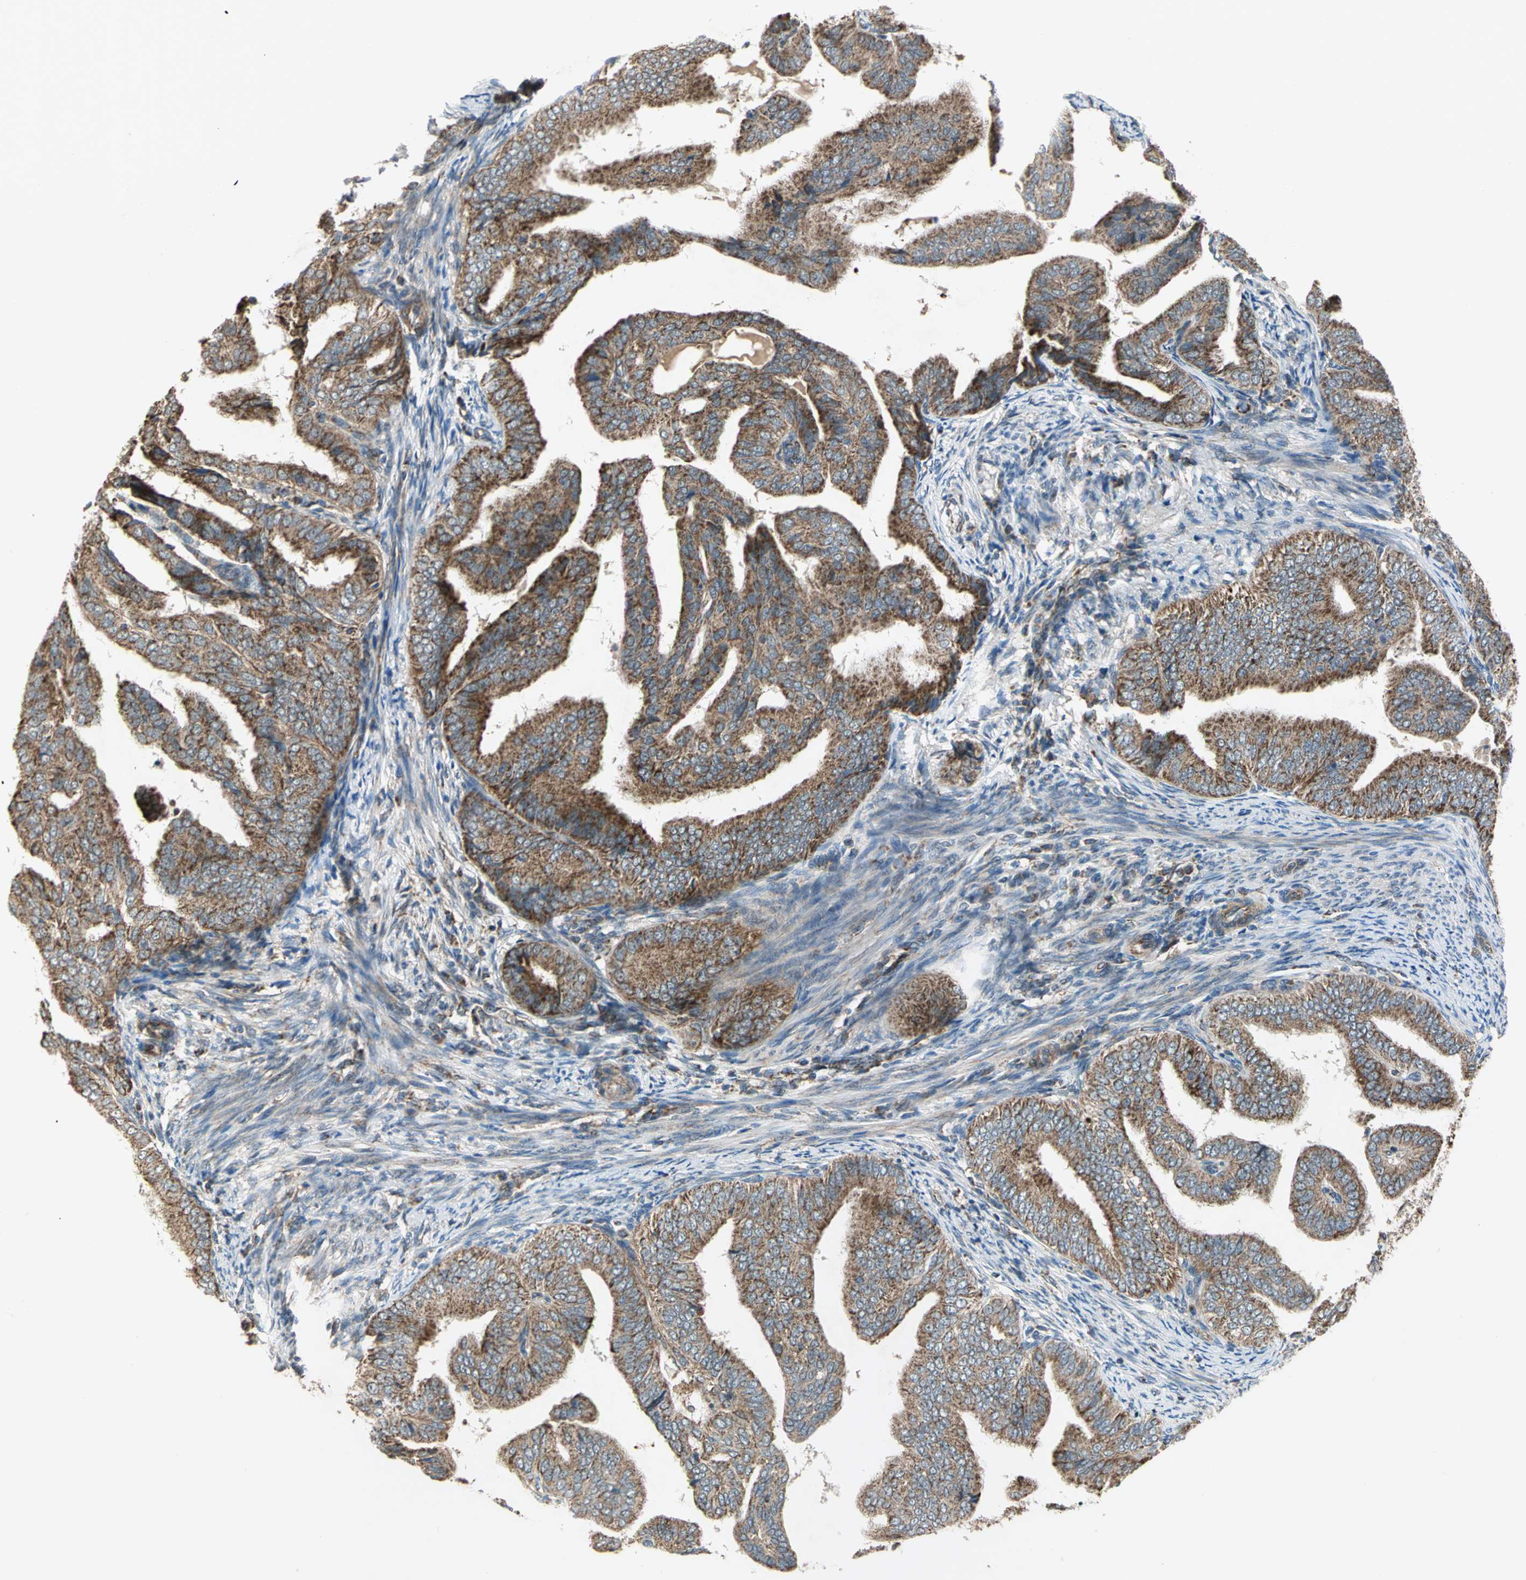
{"staining": {"intensity": "strong", "quantity": ">75%", "location": "cytoplasmic/membranous"}, "tissue": "endometrial cancer", "cell_type": "Tumor cells", "image_type": "cancer", "snomed": [{"axis": "morphology", "description": "Adenocarcinoma, NOS"}, {"axis": "topography", "description": "Endometrium"}], "caption": "A high amount of strong cytoplasmic/membranous expression is appreciated in approximately >75% of tumor cells in endometrial cancer (adenocarcinoma) tissue.", "gene": "MRPS22", "patient": {"sex": "female", "age": 58}}